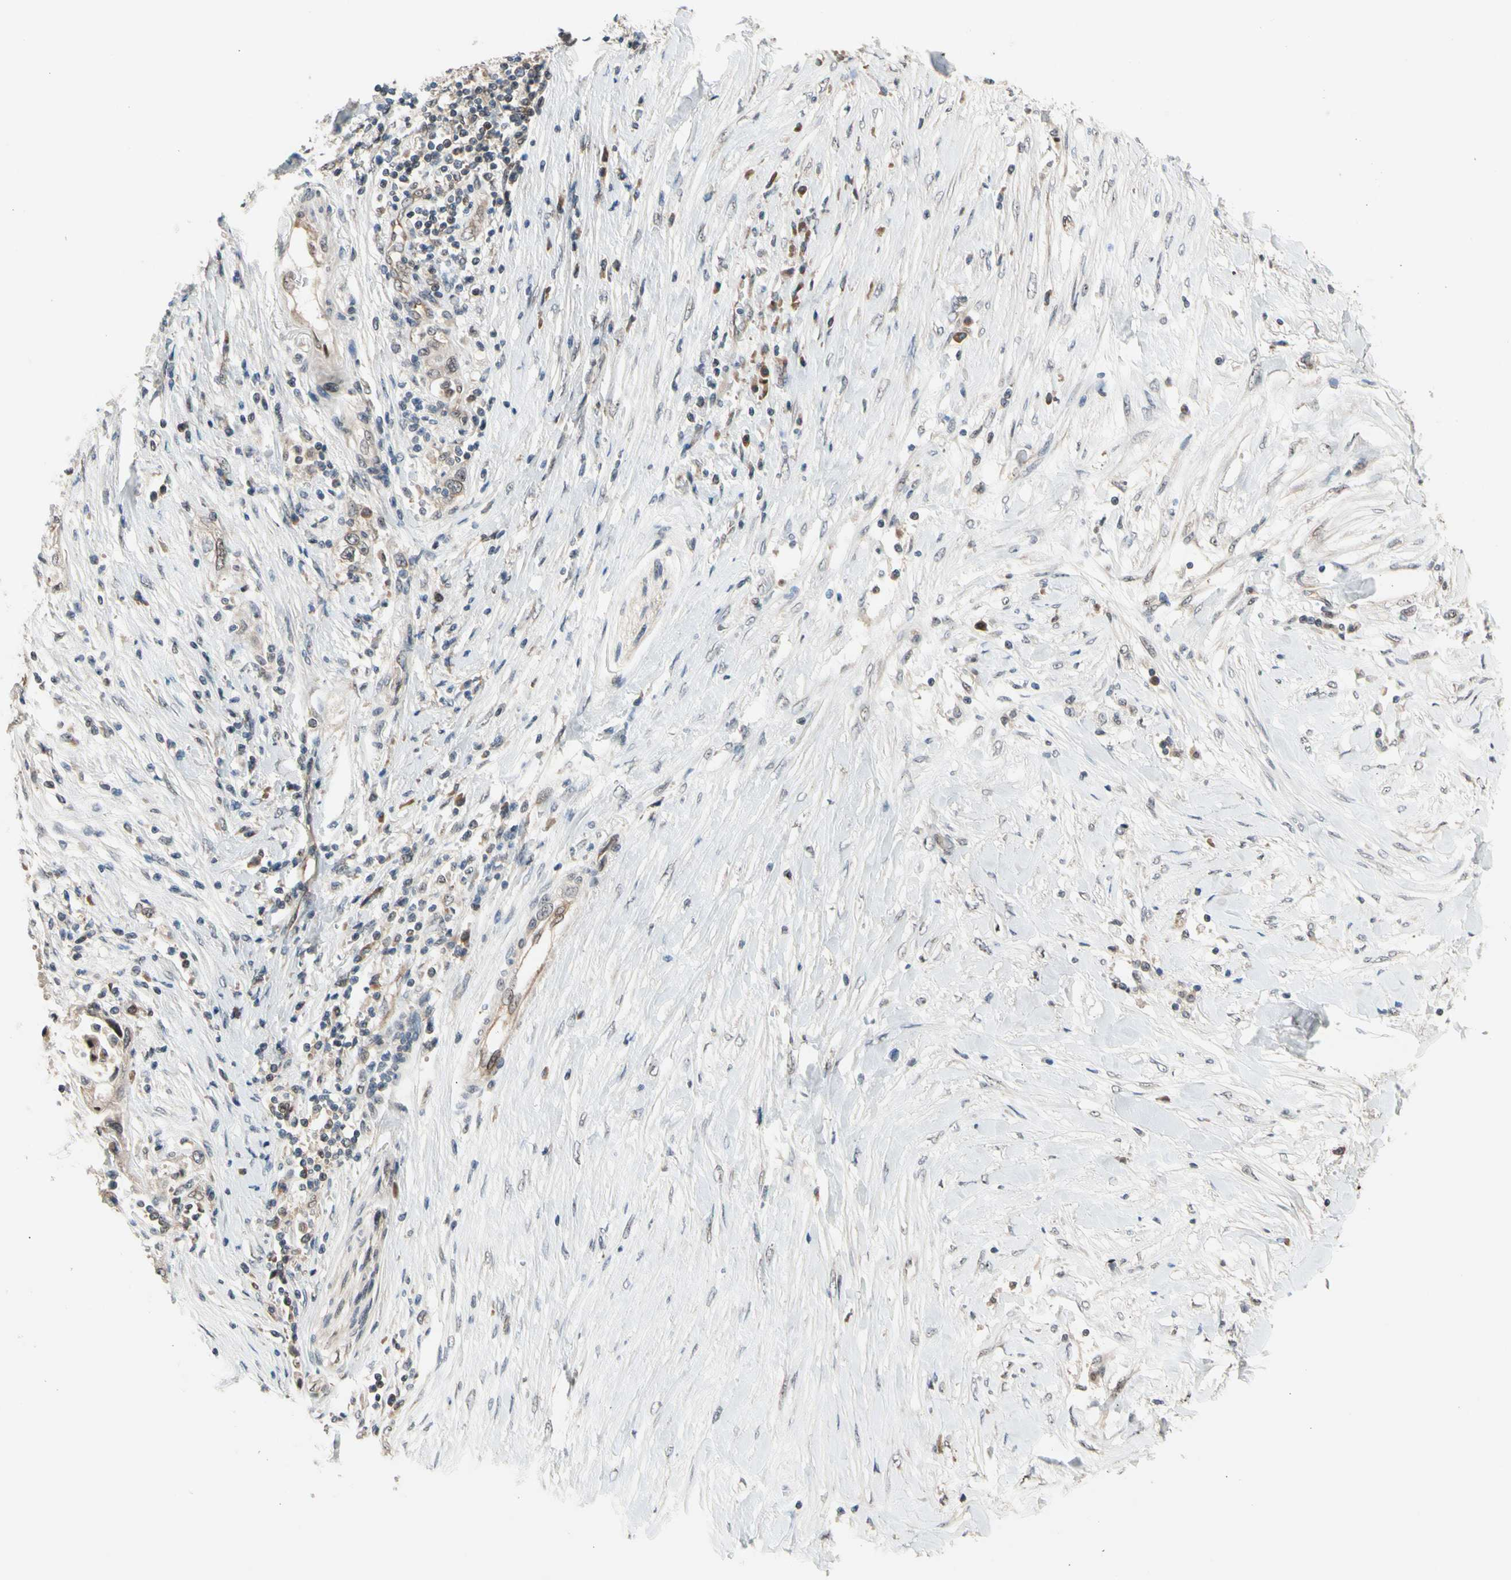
{"staining": {"intensity": "weak", "quantity": ">75%", "location": "cytoplasmic/membranous"}, "tissue": "pancreatic cancer", "cell_type": "Tumor cells", "image_type": "cancer", "snomed": [{"axis": "morphology", "description": "Adenocarcinoma, NOS"}, {"axis": "topography", "description": "Pancreas"}], "caption": "DAB immunohistochemical staining of human pancreatic adenocarcinoma reveals weak cytoplasmic/membranous protein staining in approximately >75% of tumor cells.", "gene": "NGEF", "patient": {"sex": "female", "age": 70}}